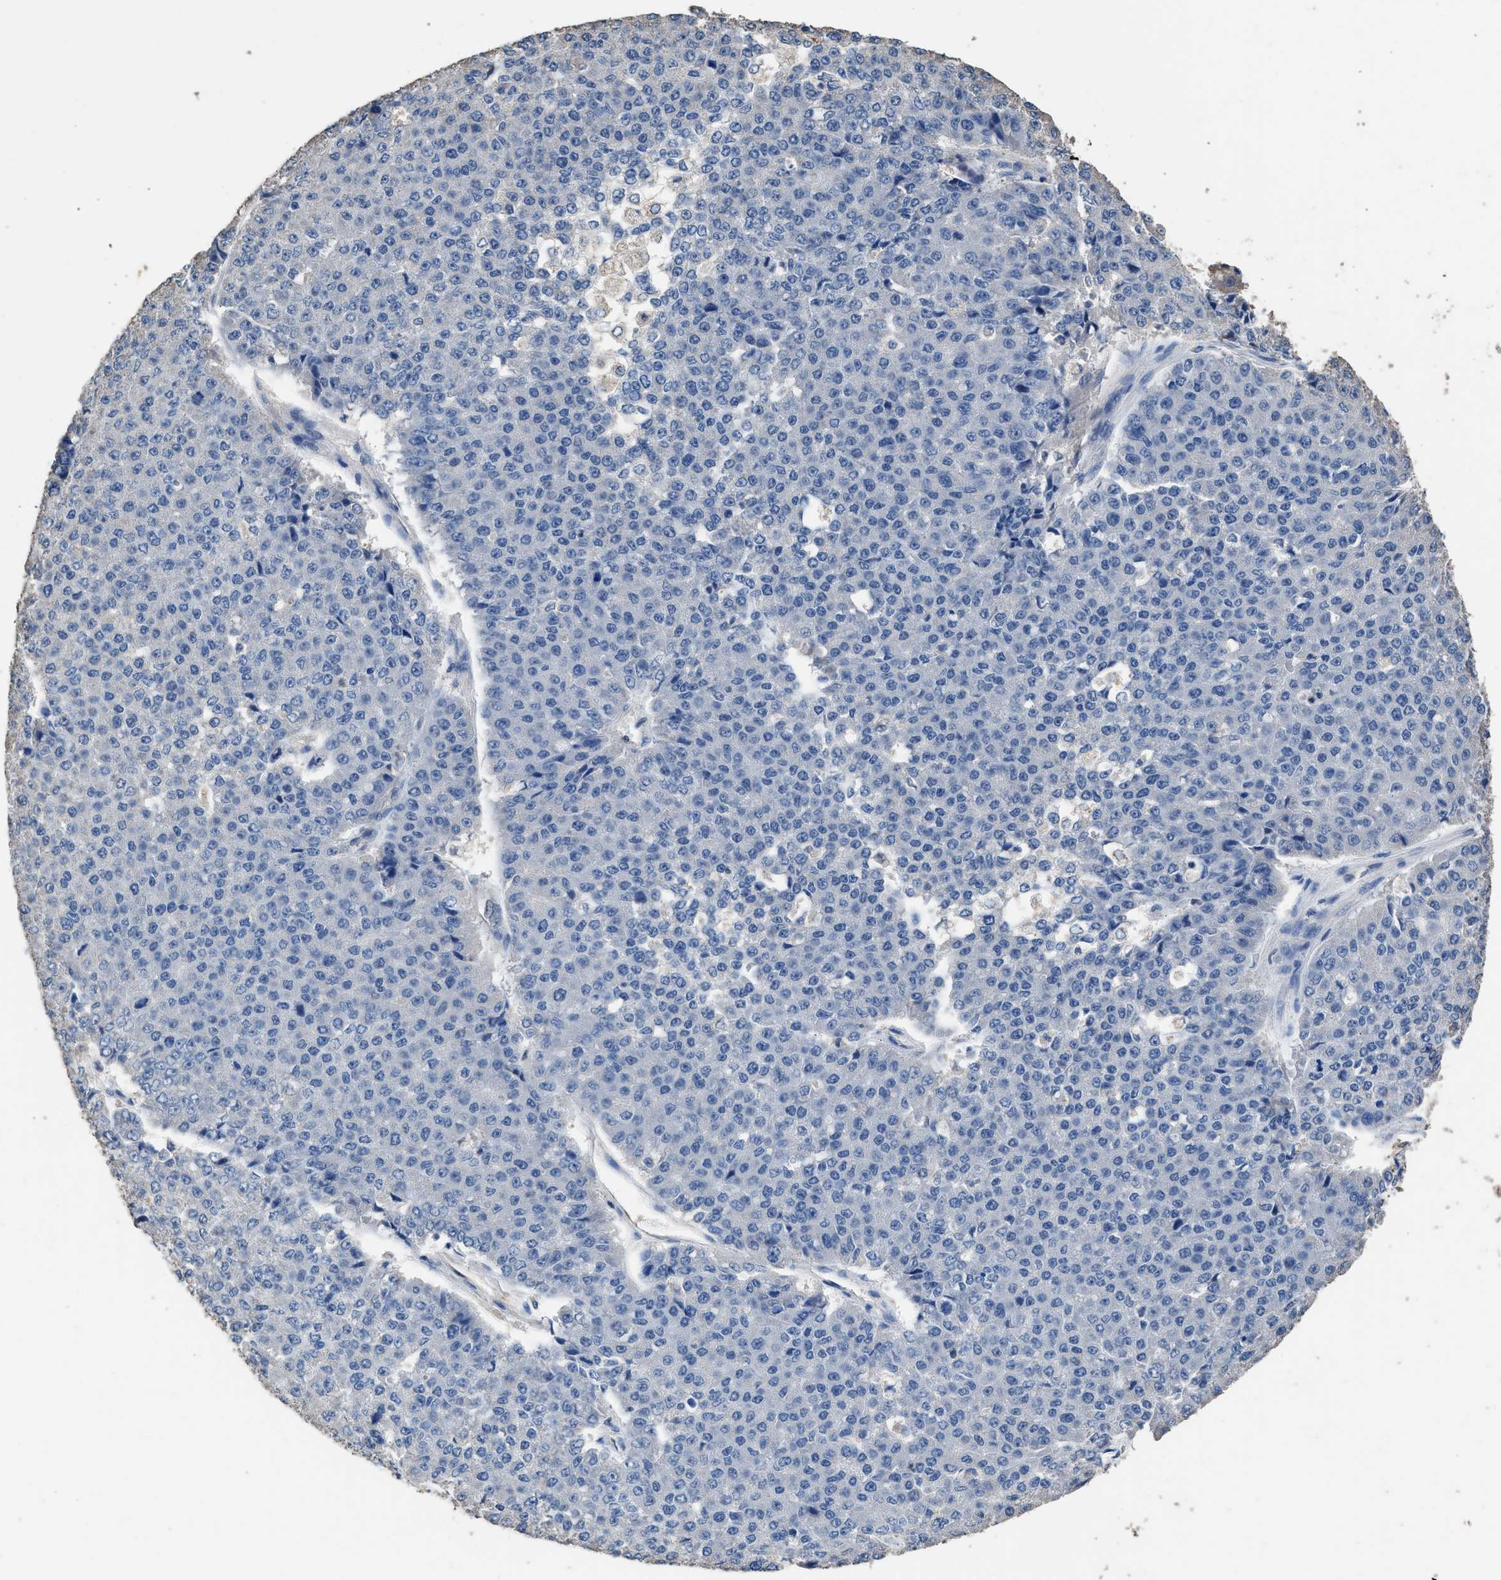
{"staining": {"intensity": "negative", "quantity": "none", "location": "none"}, "tissue": "pancreatic cancer", "cell_type": "Tumor cells", "image_type": "cancer", "snomed": [{"axis": "morphology", "description": "Adenocarcinoma, NOS"}, {"axis": "topography", "description": "Pancreas"}], "caption": "DAB immunohistochemical staining of human pancreatic adenocarcinoma demonstrates no significant positivity in tumor cells. Brightfield microscopy of IHC stained with DAB (brown) and hematoxylin (blue), captured at high magnification.", "gene": "ITSN1", "patient": {"sex": "male", "age": 50}}